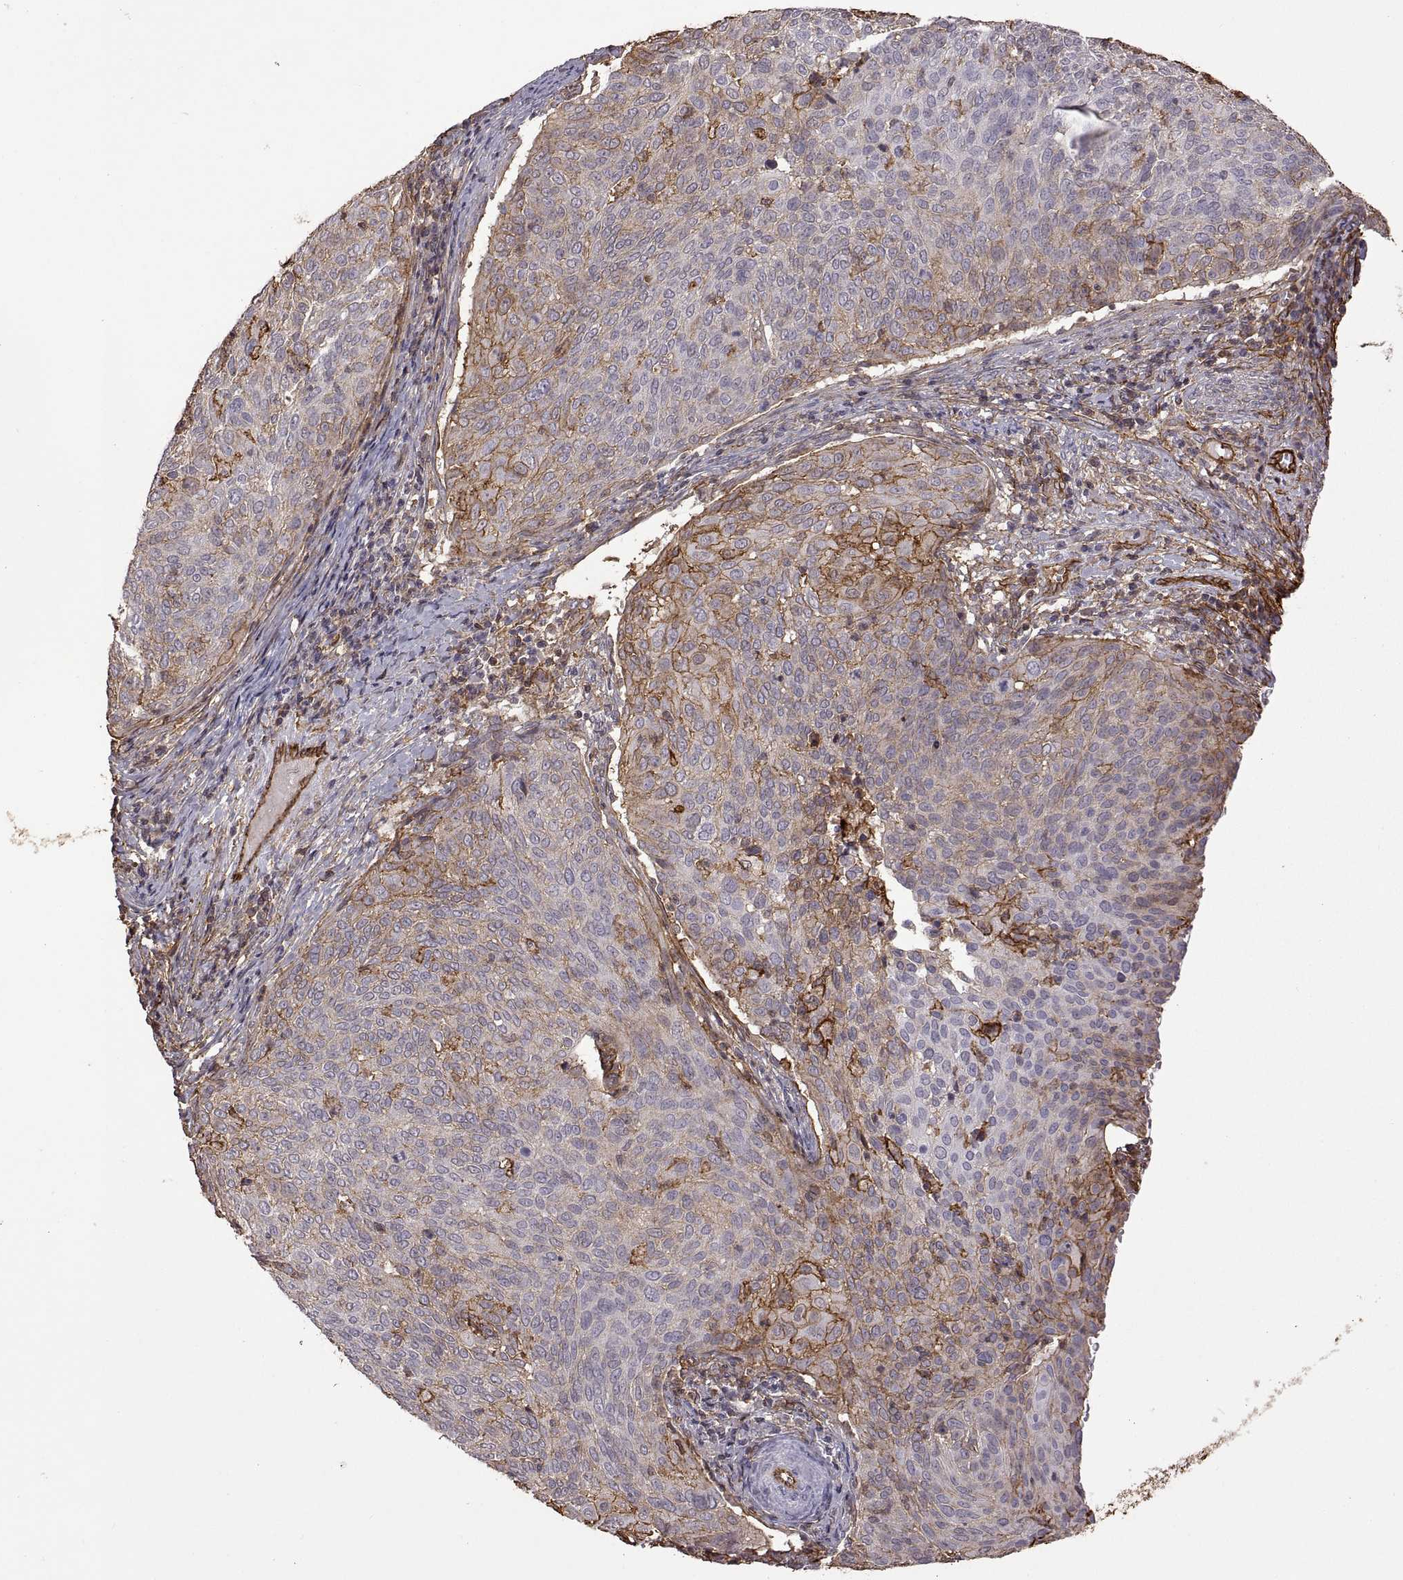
{"staining": {"intensity": "moderate", "quantity": "25%-75%", "location": "cytoplasmic/membranous"}, "tissue": "cervical cancer", "cell_type": "Tumor cells", "image_type": "cancer", "snomed": [{"axis": "morphology", "description": "Squamous cell carcinoma, NOS"}, {"axis": "topography", "description": "Cervix"}], "caption": "Squamous cell carcinoma (cervical) stained with a brown dye demonstrates moderate cytoplasmic/membranous positive expression in about 25%-75% of tumor cells.", "gene": "S100A10", "patient": {"sex": "female", "age": 39}}